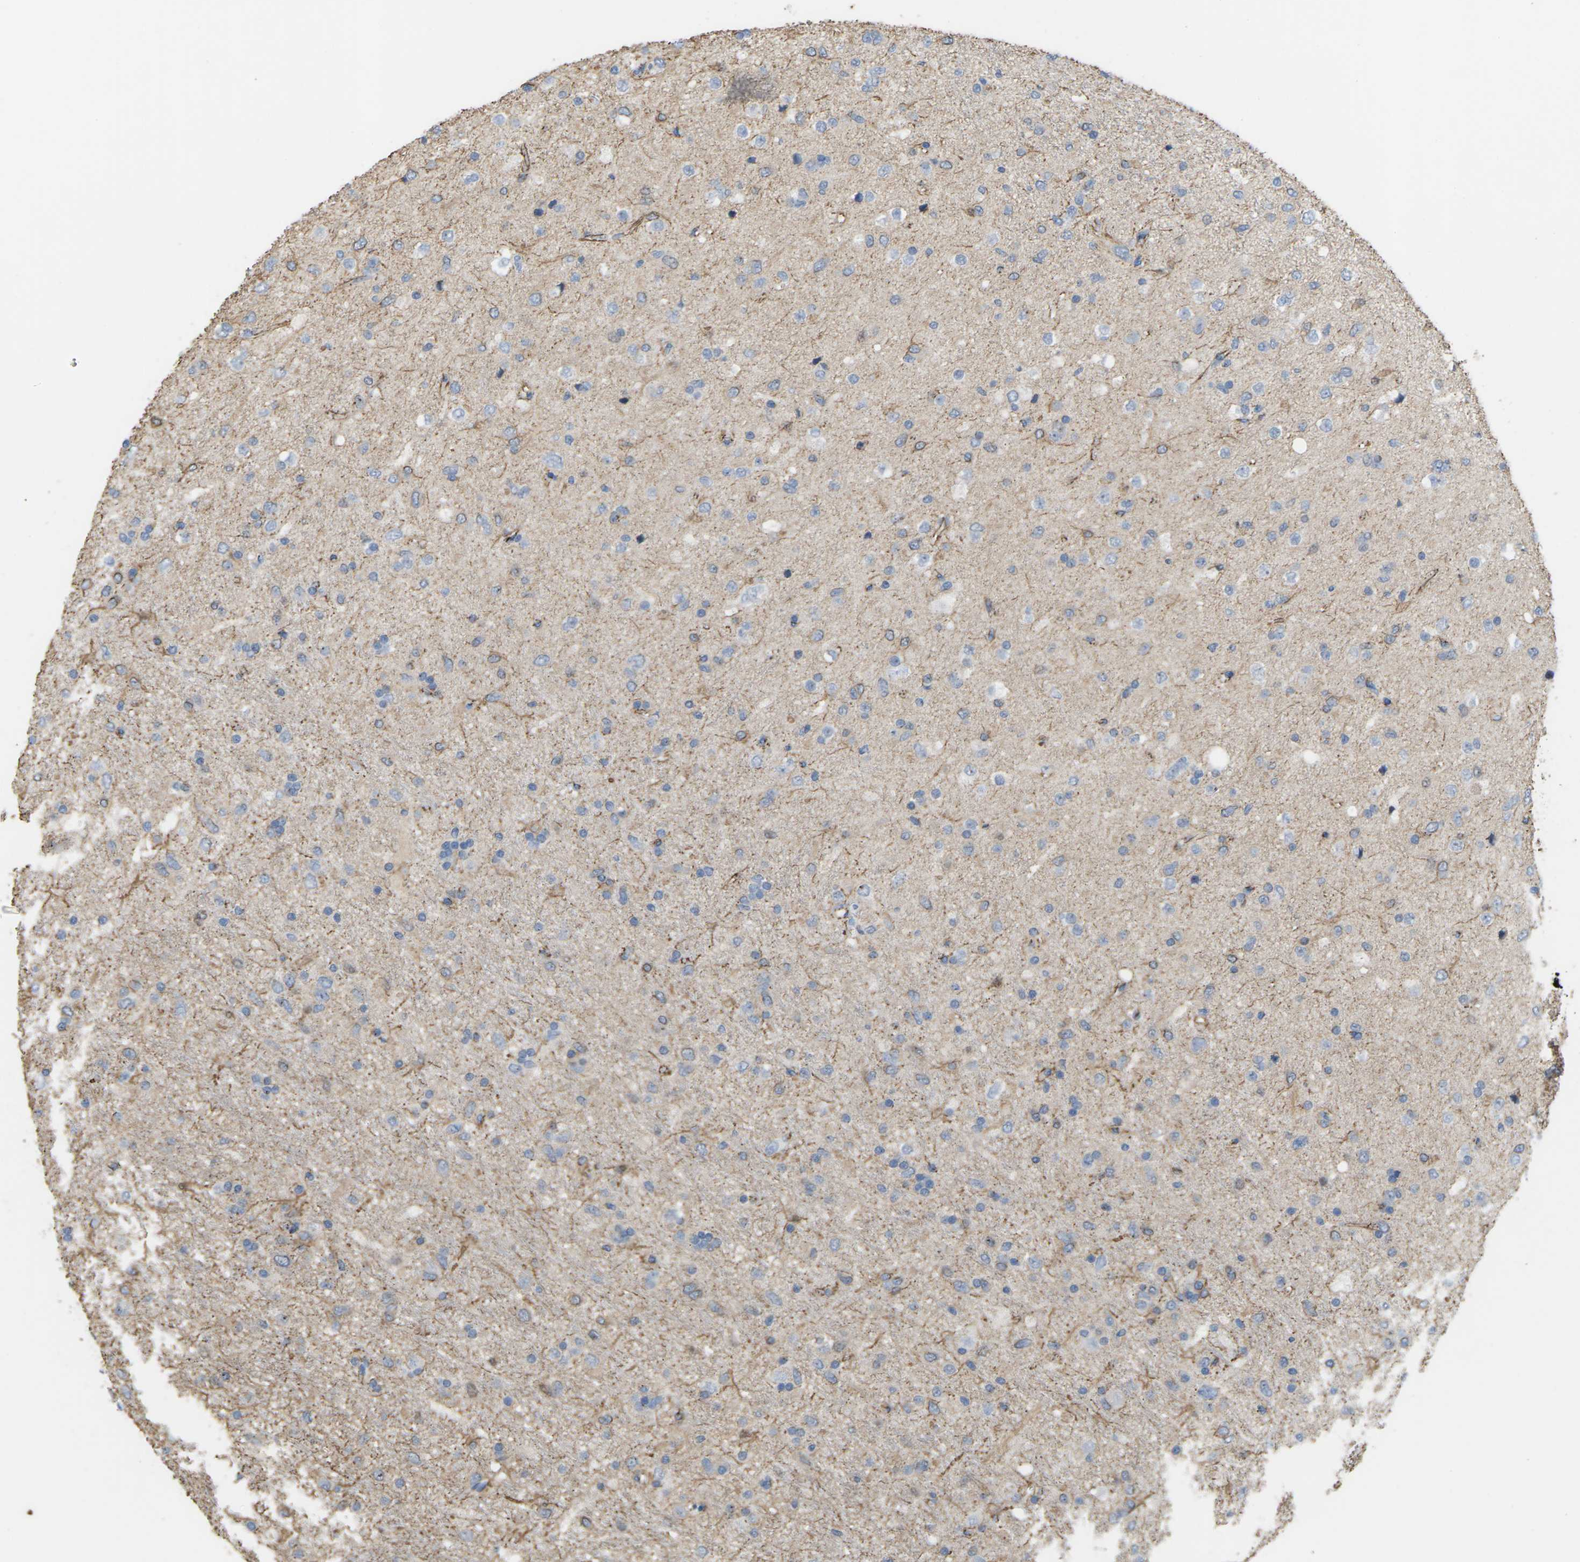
{"staining": {"intensity": "moderate", "quantity": "<25%", "location": "cytoplasmic/membranous"}, "tissue": "glioma", "cell_type": "Tumor cells", "image_type": "cancer", "snomed": [{"axis": "morphology", "description": "Glioma, malignant, Low grade"}, {"axis": "topography", "description": "Brain"}], "caption": "Immunohistochemistry (IHC) (DAB (3,3'-diaminobenzidine)) staining of malignant glioma (low-grade) demonstrates moderate cytoplasmic/membranous protein staining in about <25% of tumor cells. The protein is stained brown, and the nuclei are stained in blue (DAB (3,3'-diaminobenzidine) IHC with brightfield microscopy, high magnification).", "gene": "CLDN3", "patient": {"sex": "male", "age": 77}}